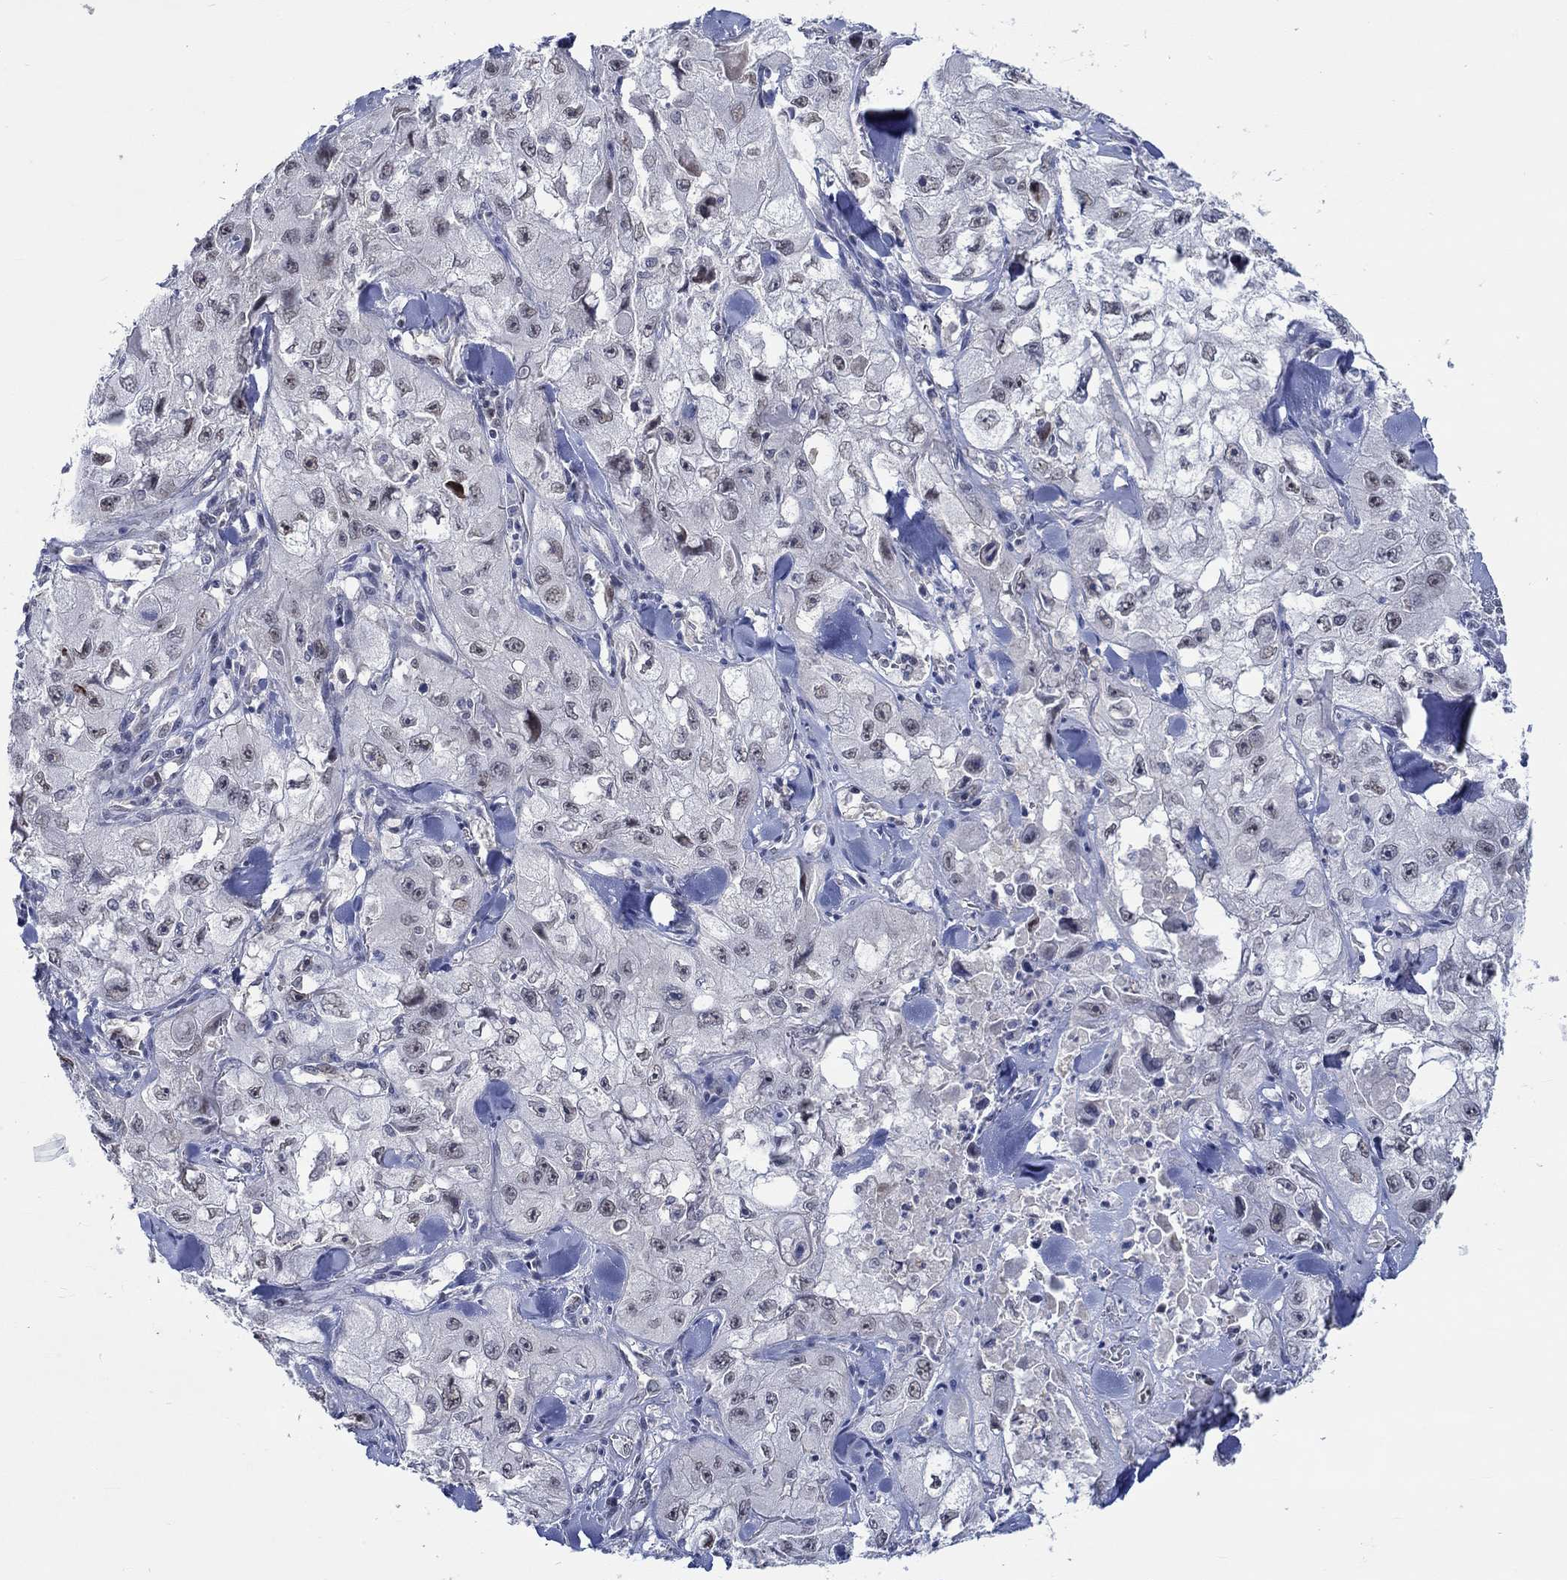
{"staining": {"intensity": "negative", "quantity": "none", "location": "none"}, "tissue": "skin cancer", "cell_type": "Tumor cells", "image_type": "cancer", "snomed": [{"axis": "morphology", "description": "Squamous cell carcinoma, NOS"}, {"axis": "topography", "description": "Skin"}, {"axis": "topography", "description": "Subcutis"}], "caption": "This is an IHC image of skin cancer (squamous cell carcinoma). There is no positivity in tumor cells.", "gene": "WASF1", "patient": {"sex": "male", "age": 73}}